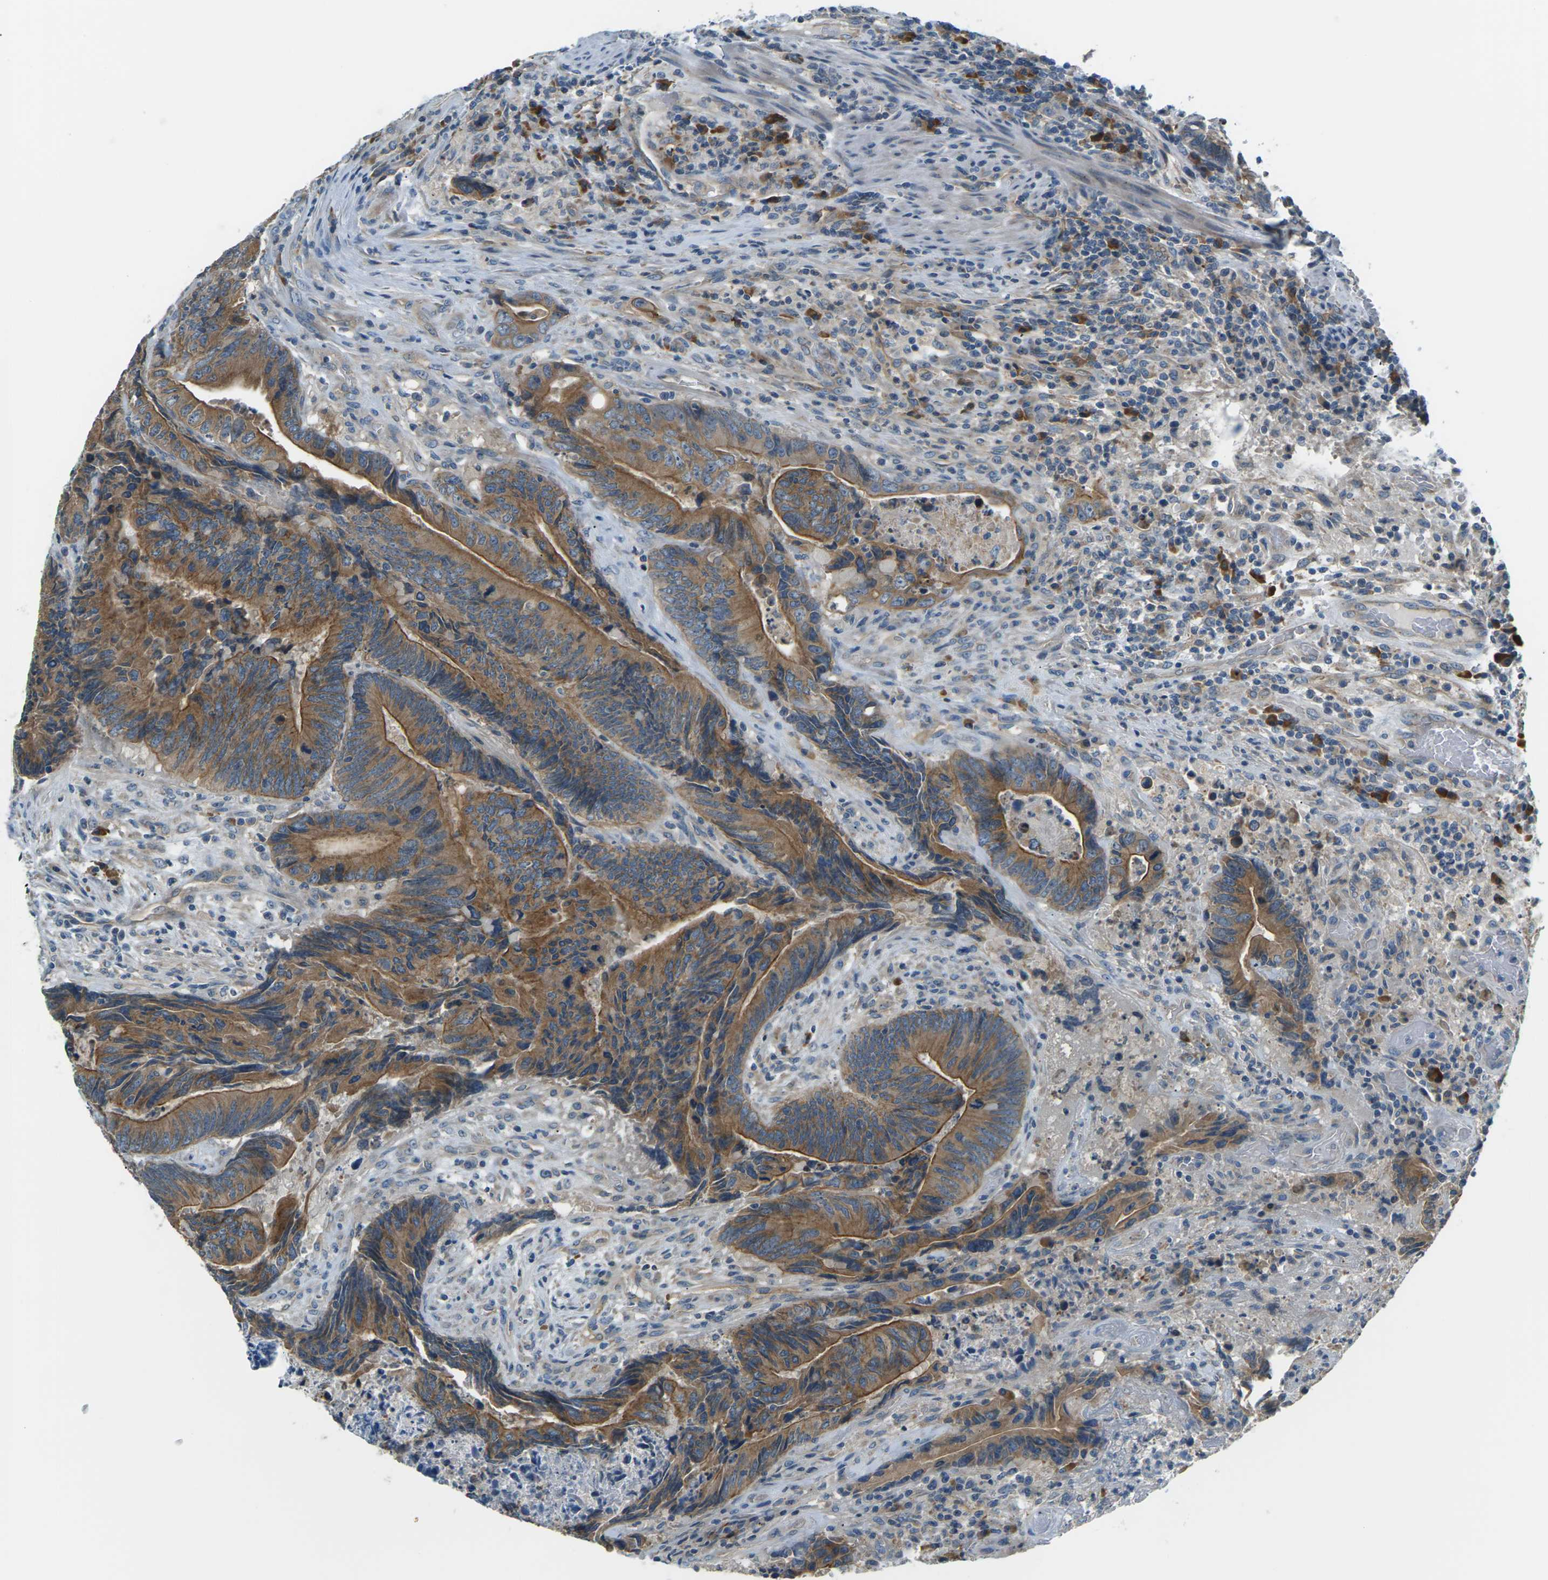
{"staining": {"intensity": "strong", "quantity": ">75%", "location": "cytoplasmic/membranous"}, "tissue": "colorectal cancer", "cell_type": "Tumor cells", "image_type": "cancer", "snomed": [{"axis": "morphology", "description": "Normal tissue, NOS"}, {"axis": "morphology", "description": "Adenocarcinoma, NOS"}, {"axis": "topography", "description": "Colon"}], "caption": "Immunohistochemistry (IHC) photomicrograph of neoplastic tissue: human adenocarcinoma (colorectal) stained using IHC demonstrates high levels of strong protein expression localized specifically in the cytoplasmic/membranous of tumor cells, appearing as a cytoplasmic/membranous brown color.", "gene": "SLC13A3", "patient": {"sex": "male", "age": 56}}